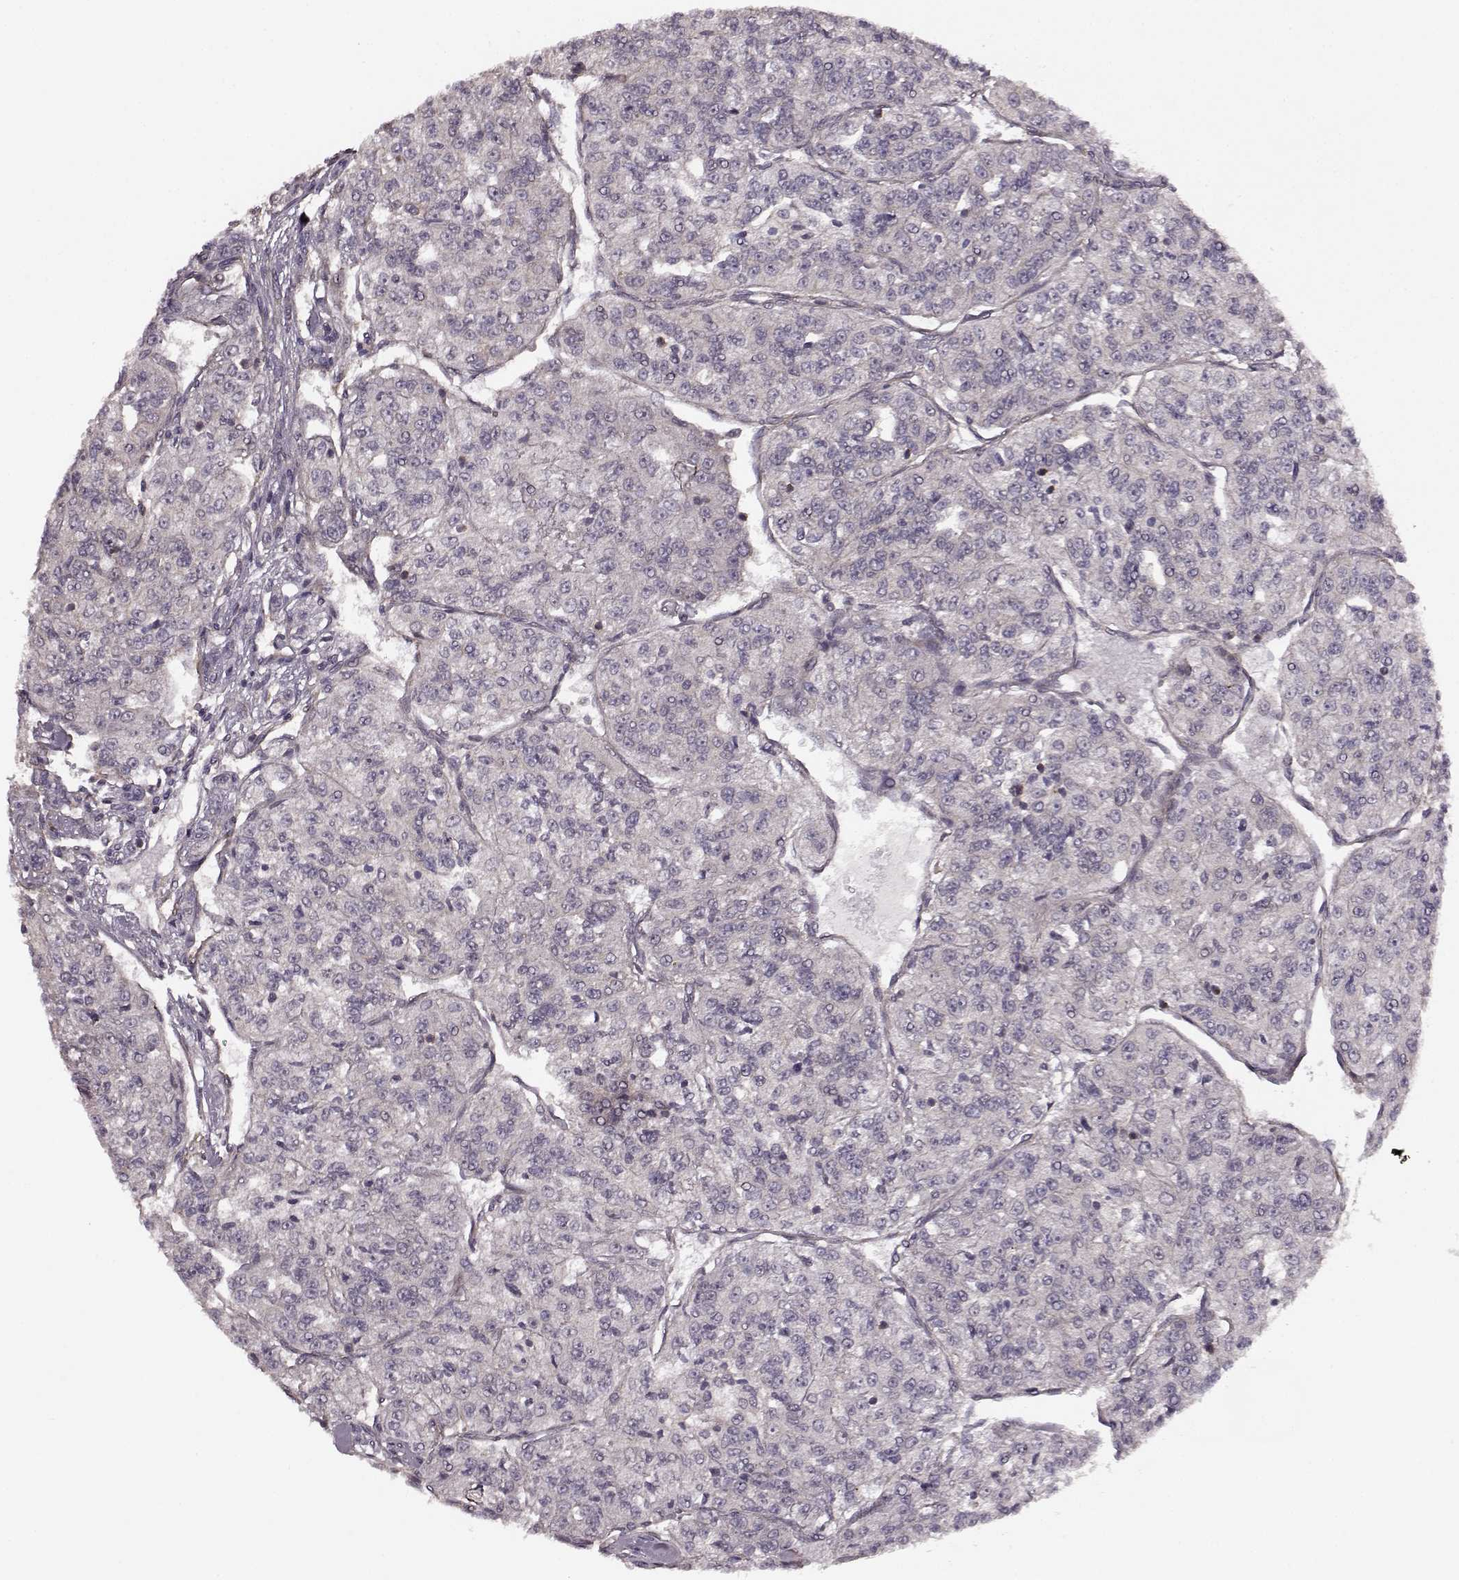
{"staining": {"intensity": "negative", "quantity": "none", "location": "none"}, "tissue": "renal cancer", "cell_type": "Tumor cells", "image_type": "cancer", "snomed": [{"axis": "morphology", "description": "Adenocarcinoma, NOS"}, {"axis": "topography", "description": "Kidney"}], "caption": "Immunohistochemistry (IHC) image of renal cancer stained for a protein (brown), which demonstrates no positivity in tumor cells.", "gene": "SLAIN2", "patient": {"sex": "female", "age": 63}}